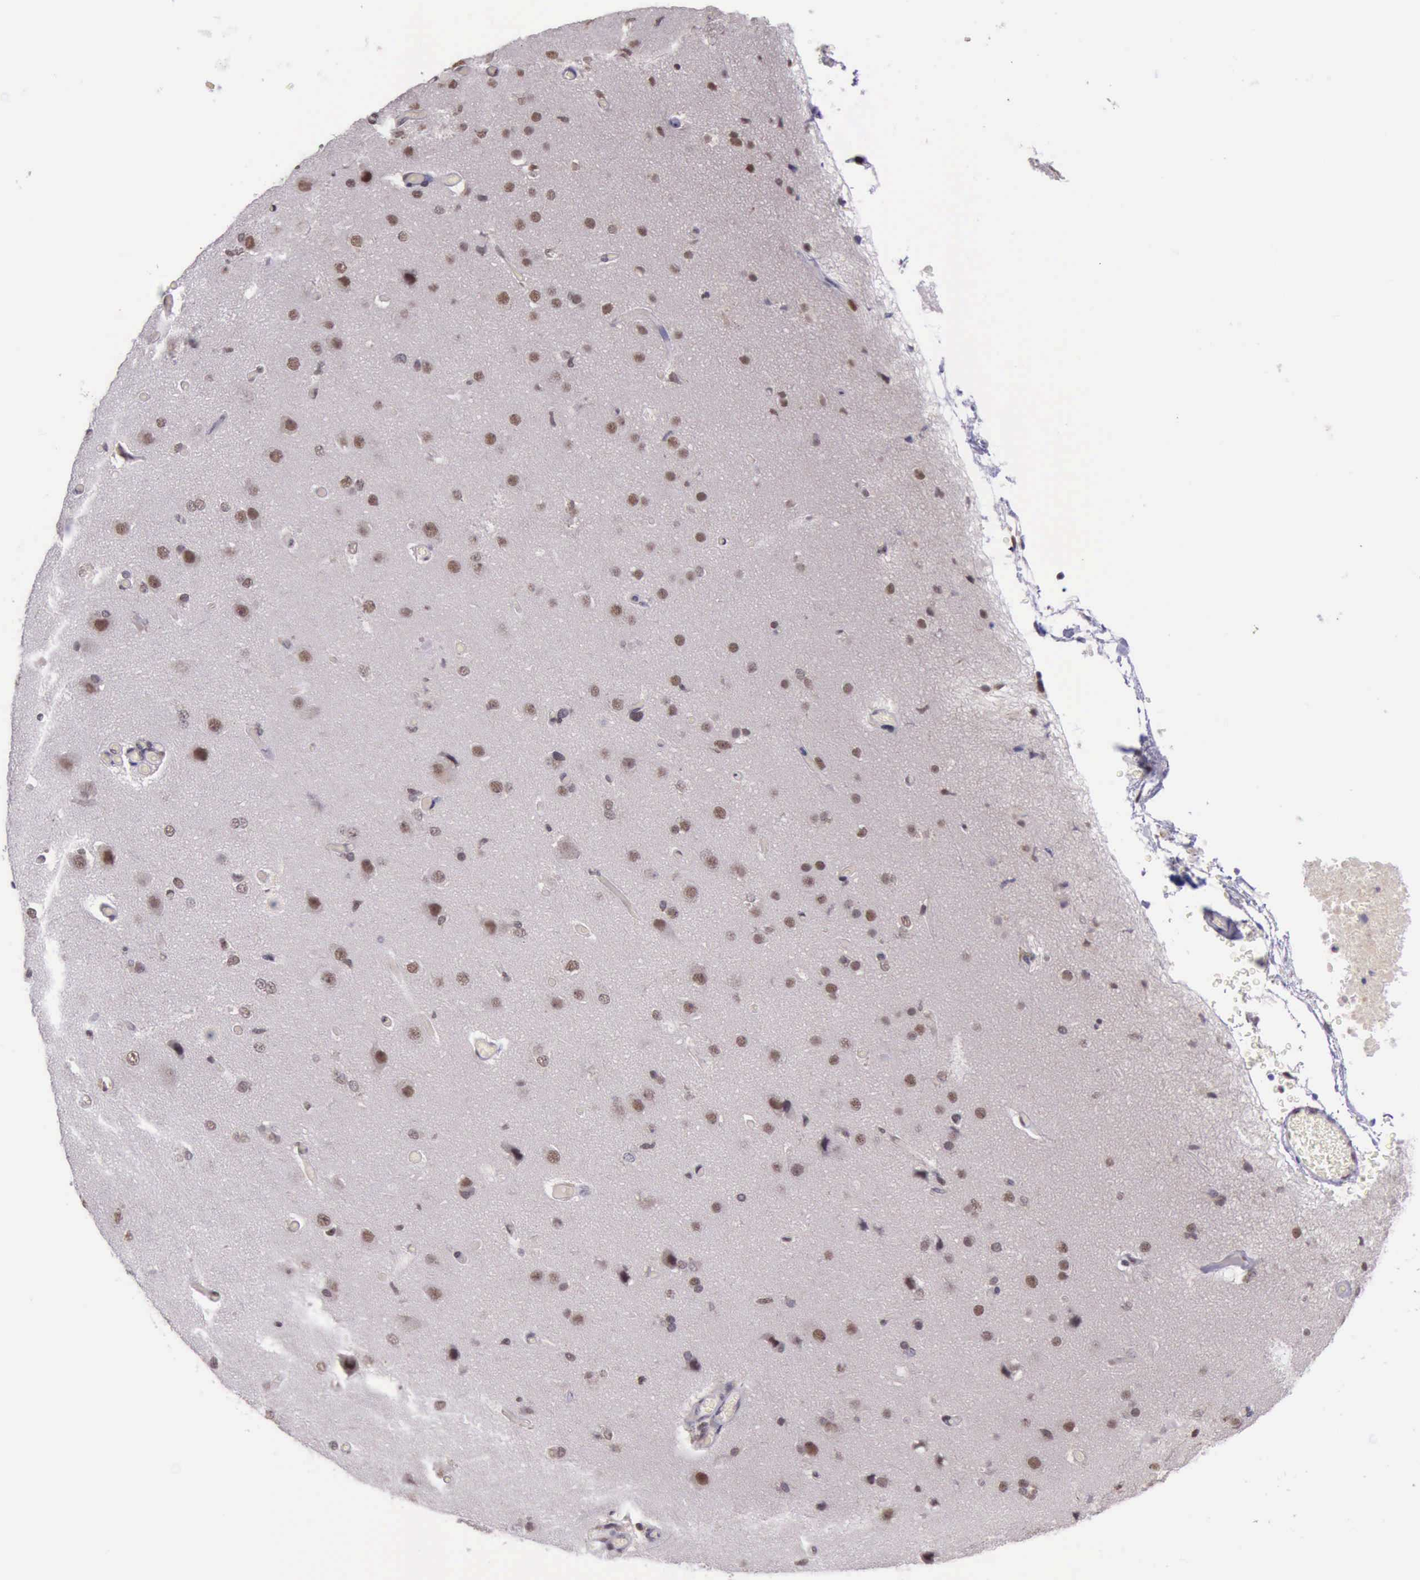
{"staining": {"intensity": "moderate", "quantity": "25%-75%", "location": "nuclear"}, "tissue": "cerebral cortex", "cell_type": "Endothelial cells", "image_type": "normal", "snomed": [{"axis": "morphology", "description": "Normal tissue, NOS"}, {"axis": "morphology", "description": "Glioma, malignant, High grade"}, {"axis": "topography", "description": "Cerebral cortex"}], "caption": "Moderate nuclear expression is appreciated in approximately 25%-75% of endothelial cells in unremarkable cerebral cortex. (brown staining indicates protein expression, while blue staining denotes nuclei).", "gene": "PRPF39", "patient": {"sex": "male", "age": 77}}